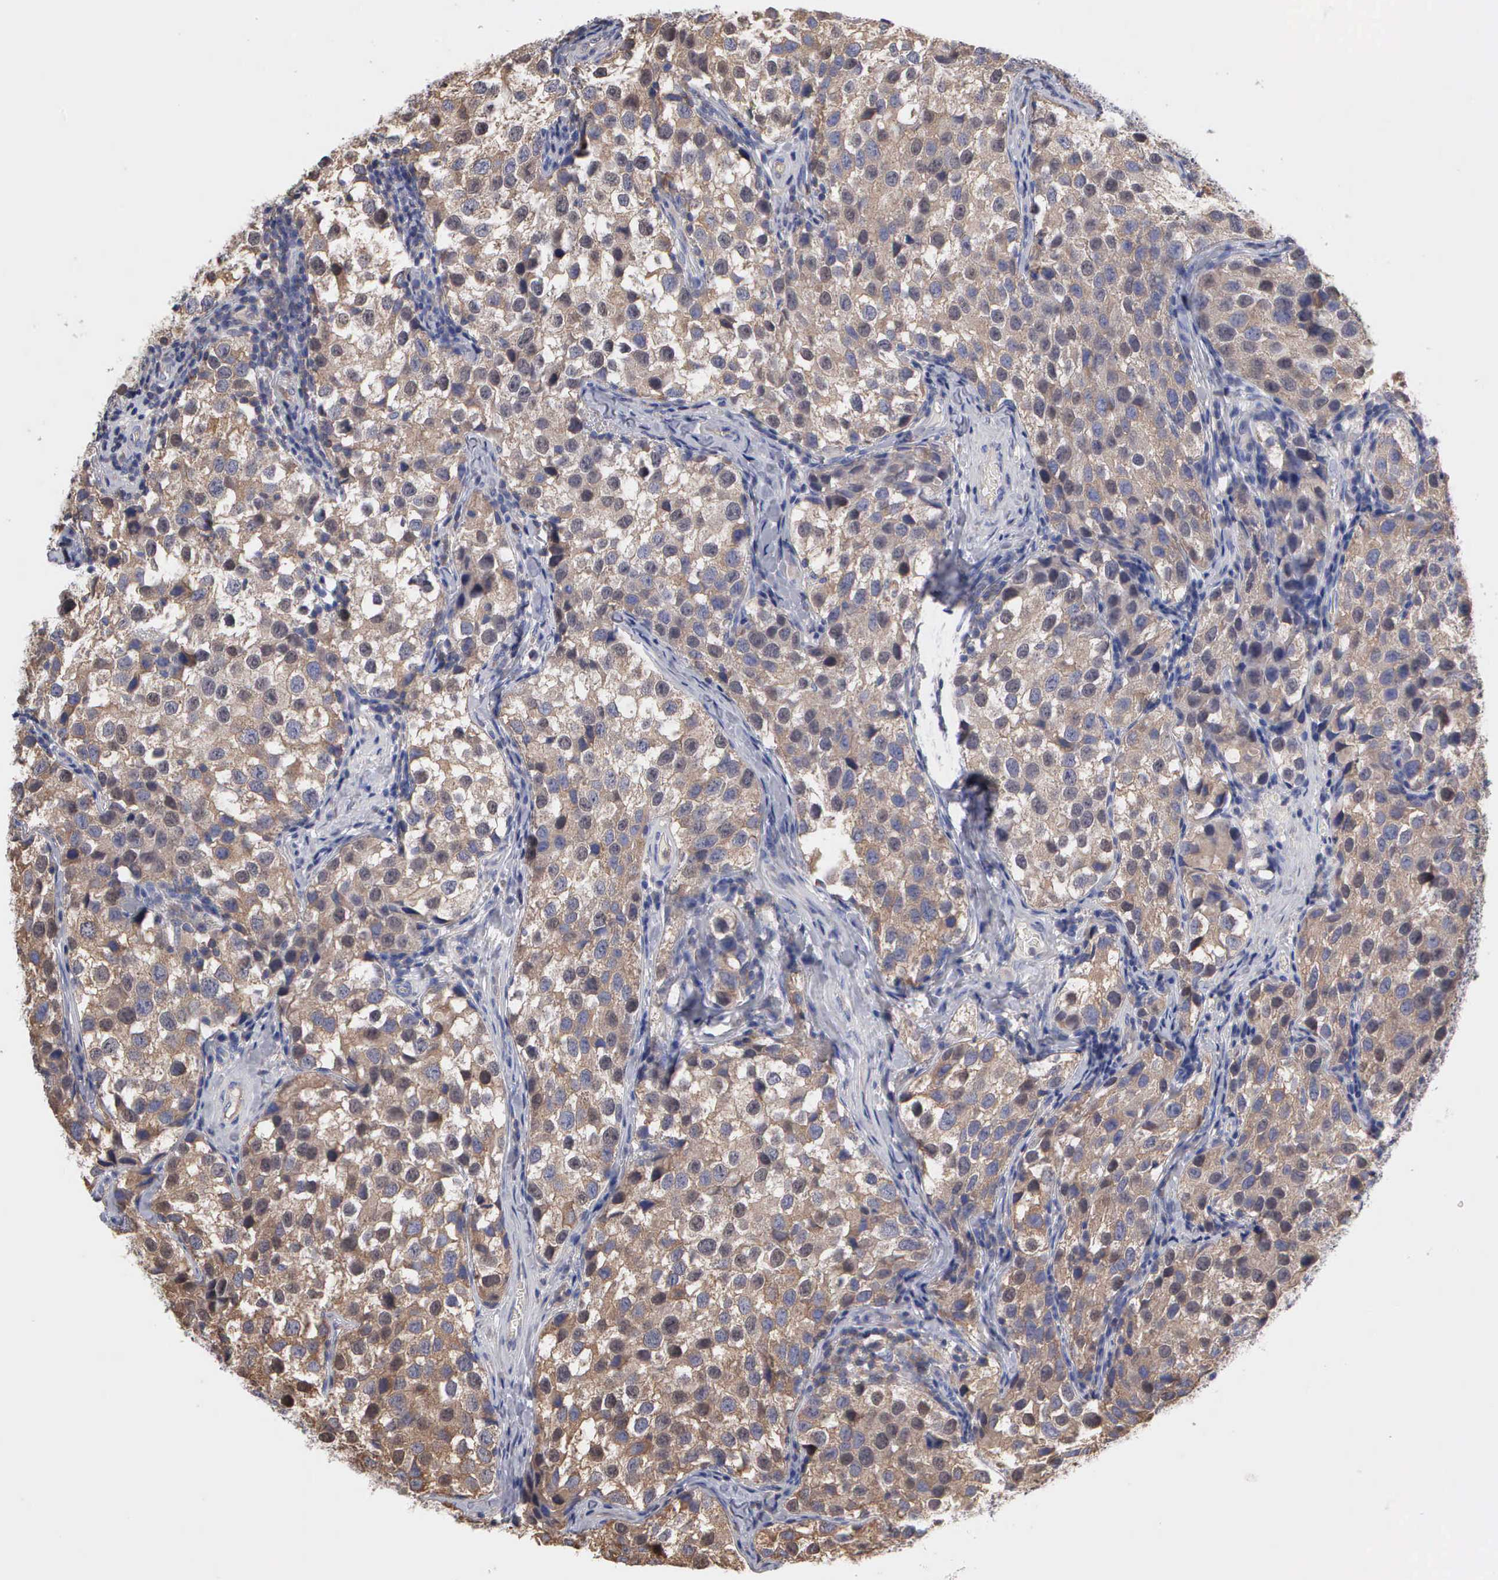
{"staining": {"intensity": "weak", "quantity": "25%-75%", "location": "cytoplasmic/membranous"}, "tissue": "testis cancer", "cell_type": "Tumor cells", "image_type": "cancer", "snomed": [{"axis": "morphology", "description": "Seminoma, NOS"}, {"axis": "topography", "description": "Testis"}], "caption": "Protein staining demonstrates weak cytoplasmic/membranous expression in about 25%-75% of tumor cells in testis cancer (seminoma).", "gene": "G6PD", "patient": {"sex": "male", "age": 39}}